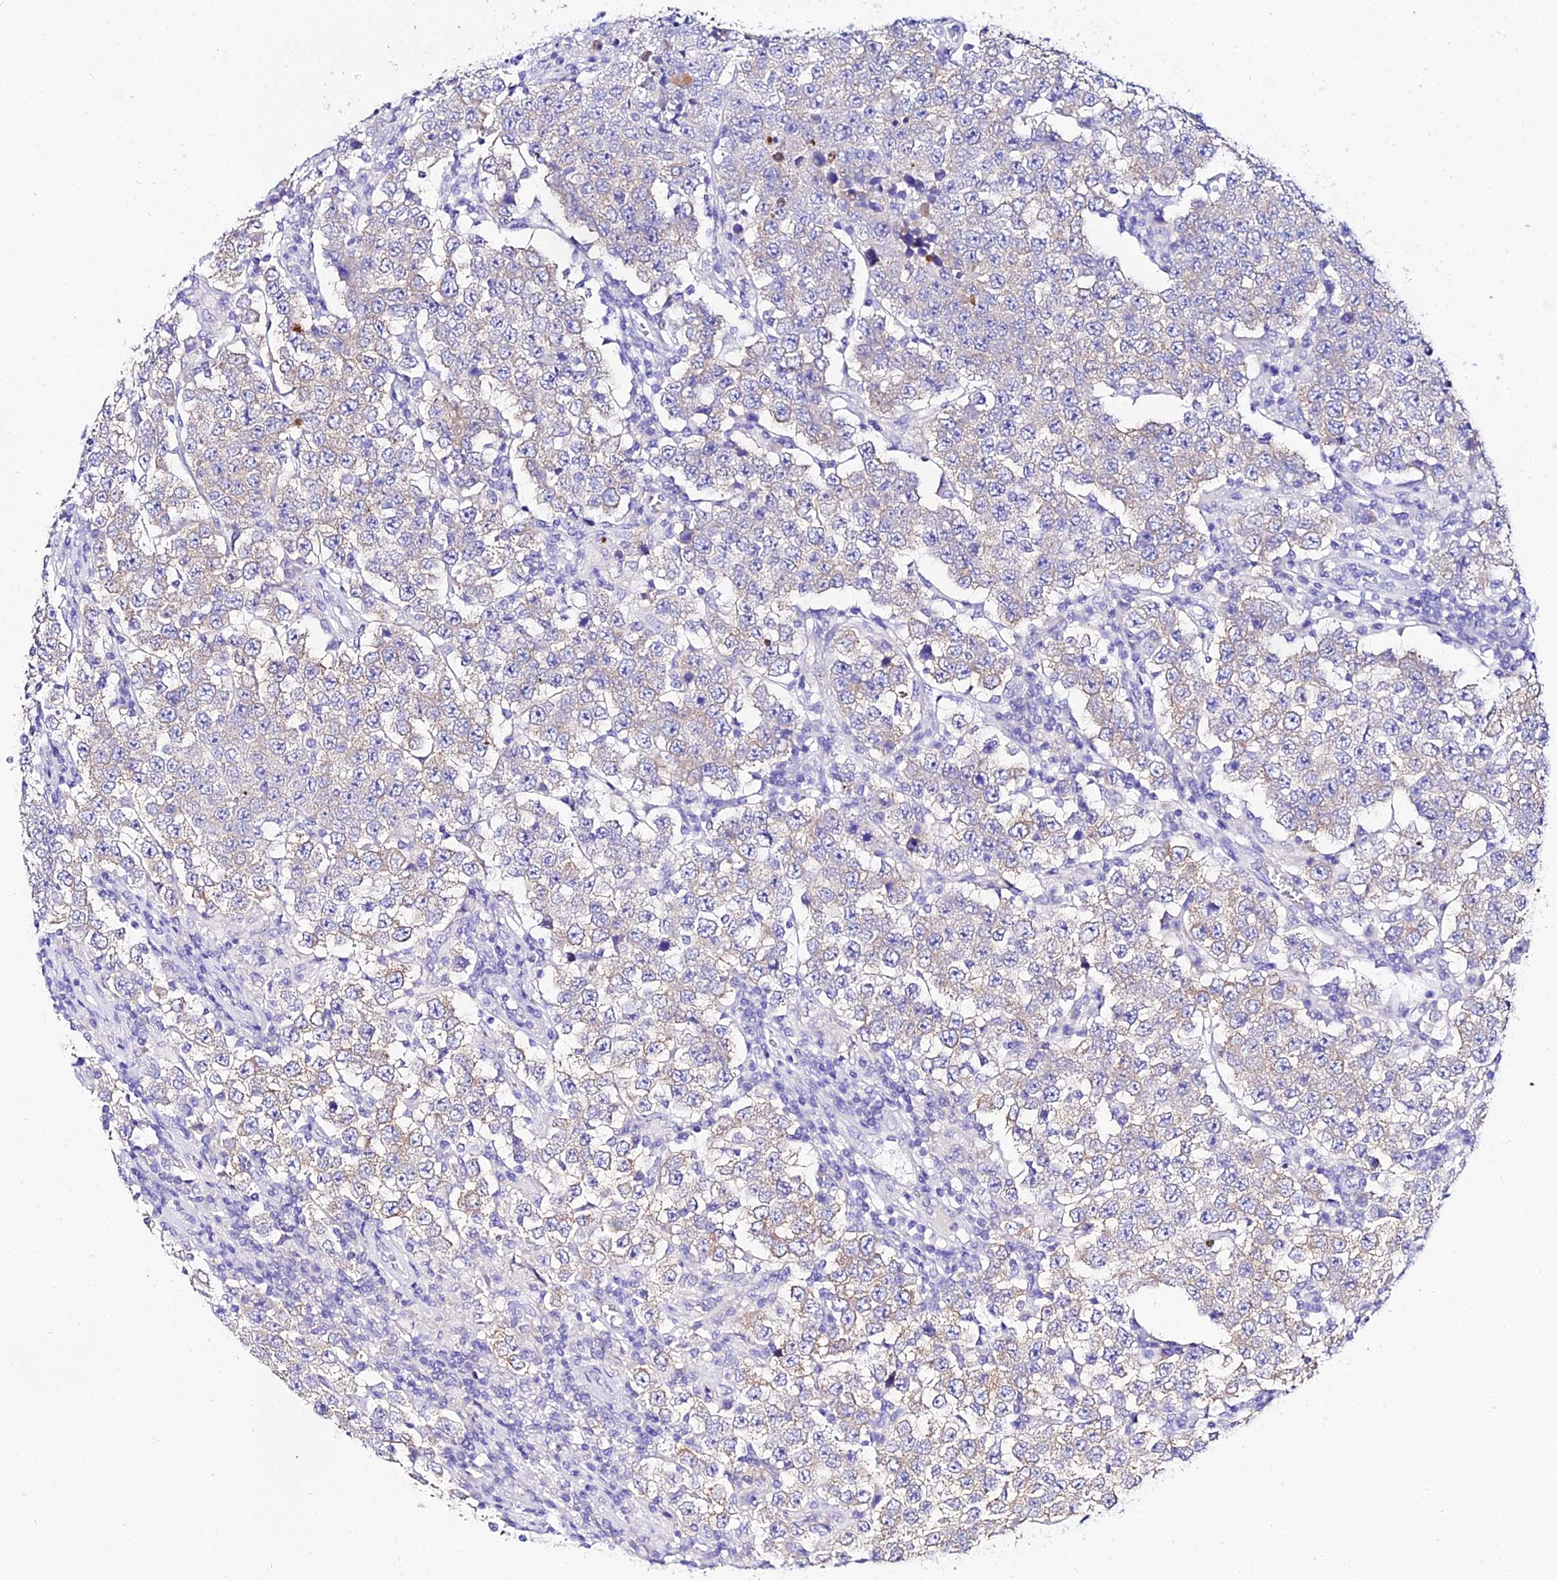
{"staining": {"intensity": "negative", "quantity": "none", "location": "none"}, "tissue": "testis cancer", "cell_type": "Tumor cells", "image_type": "cancer", "snomed": [{"axis": "morphology", "description": "Normal tissue, NOS"}, {"axis": "morphology", "description": "Urothelial carcinoma, High grade"}, {"axis": "morphology", "description": "Seminoma, NOS"}, {"axis": "morphology", "description": "Carcinoma, Embryonal, NOS"}, {"axis": "topography", "description": "Urinary bladder"}, {"axis": "topography", "description": "Testis"}], "caption": "Tumor cells show no significant protein positivity in testis cancer. (Stains: DAB (3,3'-diaminobenzidine) immunohistochemistry with hematoxylin counter stain, Microscopy: brightfield microscopy at high magnification).", "gene": "TUBA3D", "patient": {"sex": "male", "age": 41}}